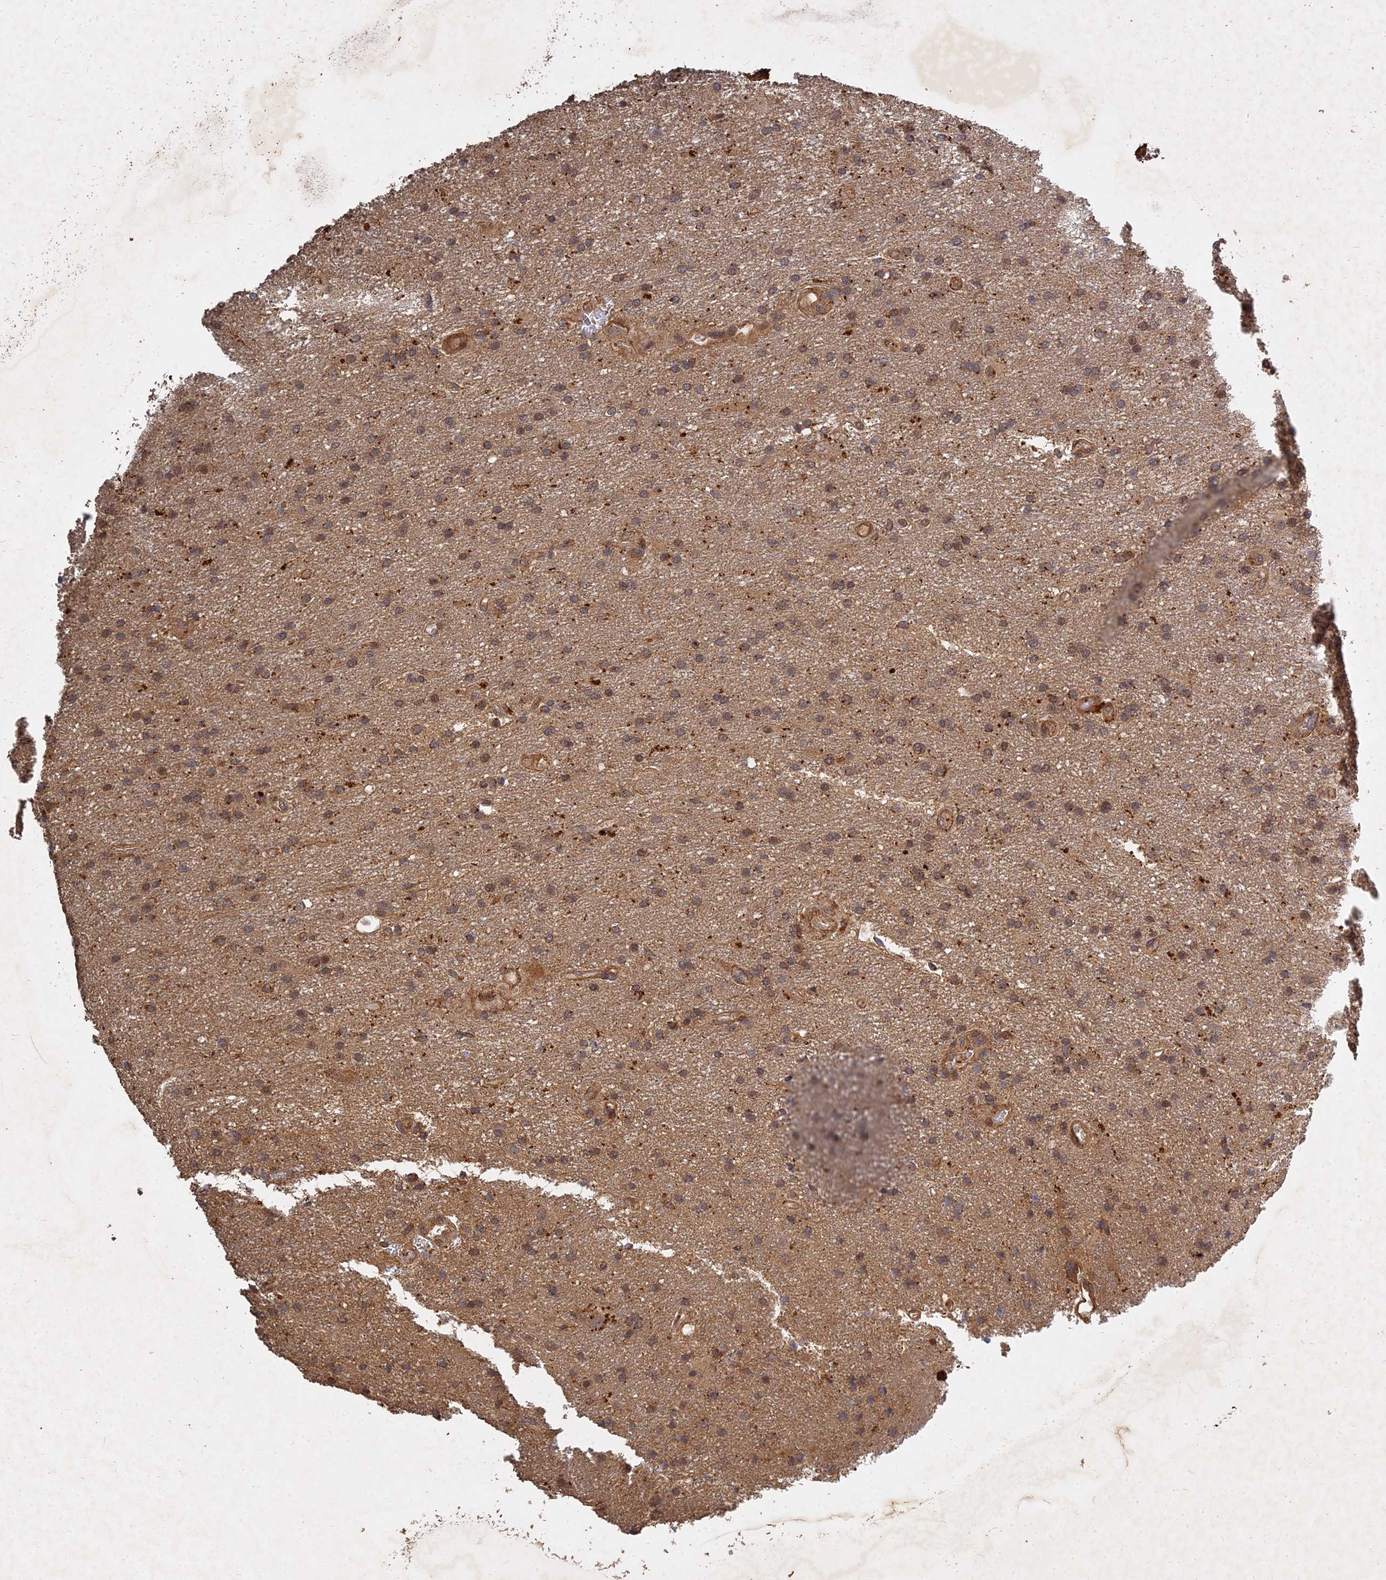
{"staining": {"intensity": "moderate", "quantity": ">75%", "location": "cytoplasmic/membranous"}, "tissue": "glioma", "cell_type": "Tumor cells", "image_type": "cancer", "snomed": [{"axis": "morphology", "description": "Glioma, malignant, Low grade"}, {"axis": "topography", "description": "Brain"}], "caption": "Immunohistochemical staining of glioma shows moderate cytoplasmic/membranous protein positivity in approximately >75% of tumor cells.", "gene": "UBE2W", "patient": {"sex": "male", "age": 66}}